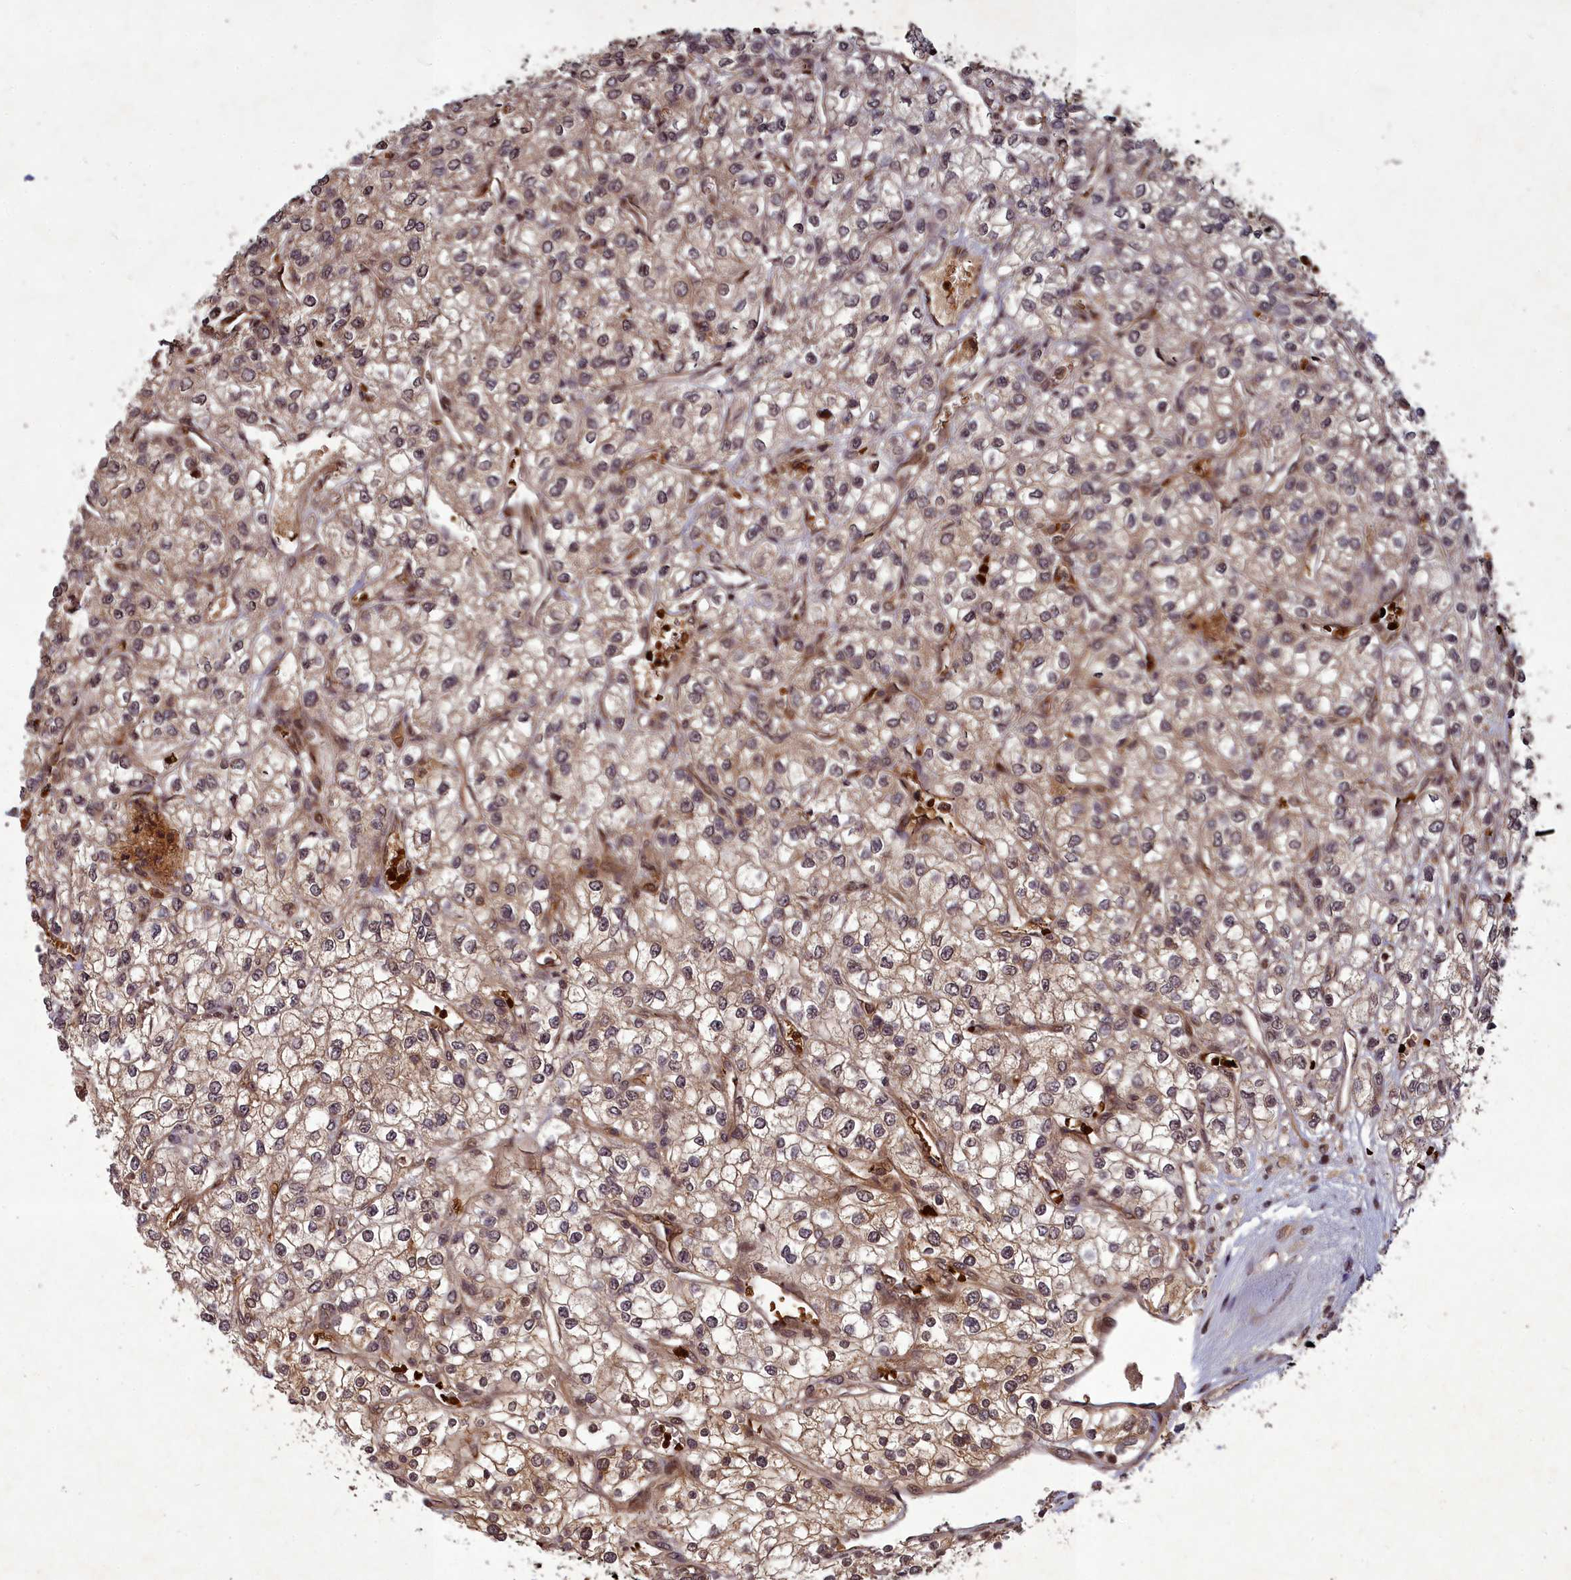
{"staining": {"intensity": "moderate", "quantity": ">75%", "location": "cytoplasmic/membranous,nuclear"}, "tissue": "renal cancer", "cell_type": "Tumor cells", "image_type": "cancer", "snomed": [{"axis": "morphology", "description": "Adenocarcinoma, NOS"}, {"axis": "topography", "description": "Kidney"}], "caption": "Brown immunohistochemical staining in renal adenocarcinoma displays moderate cytoplasmic/membranous and nuclear positivity in about >75% of tumor cells.", "gene": "SRMS", "patient": {"sex": "male", "age": 80}}